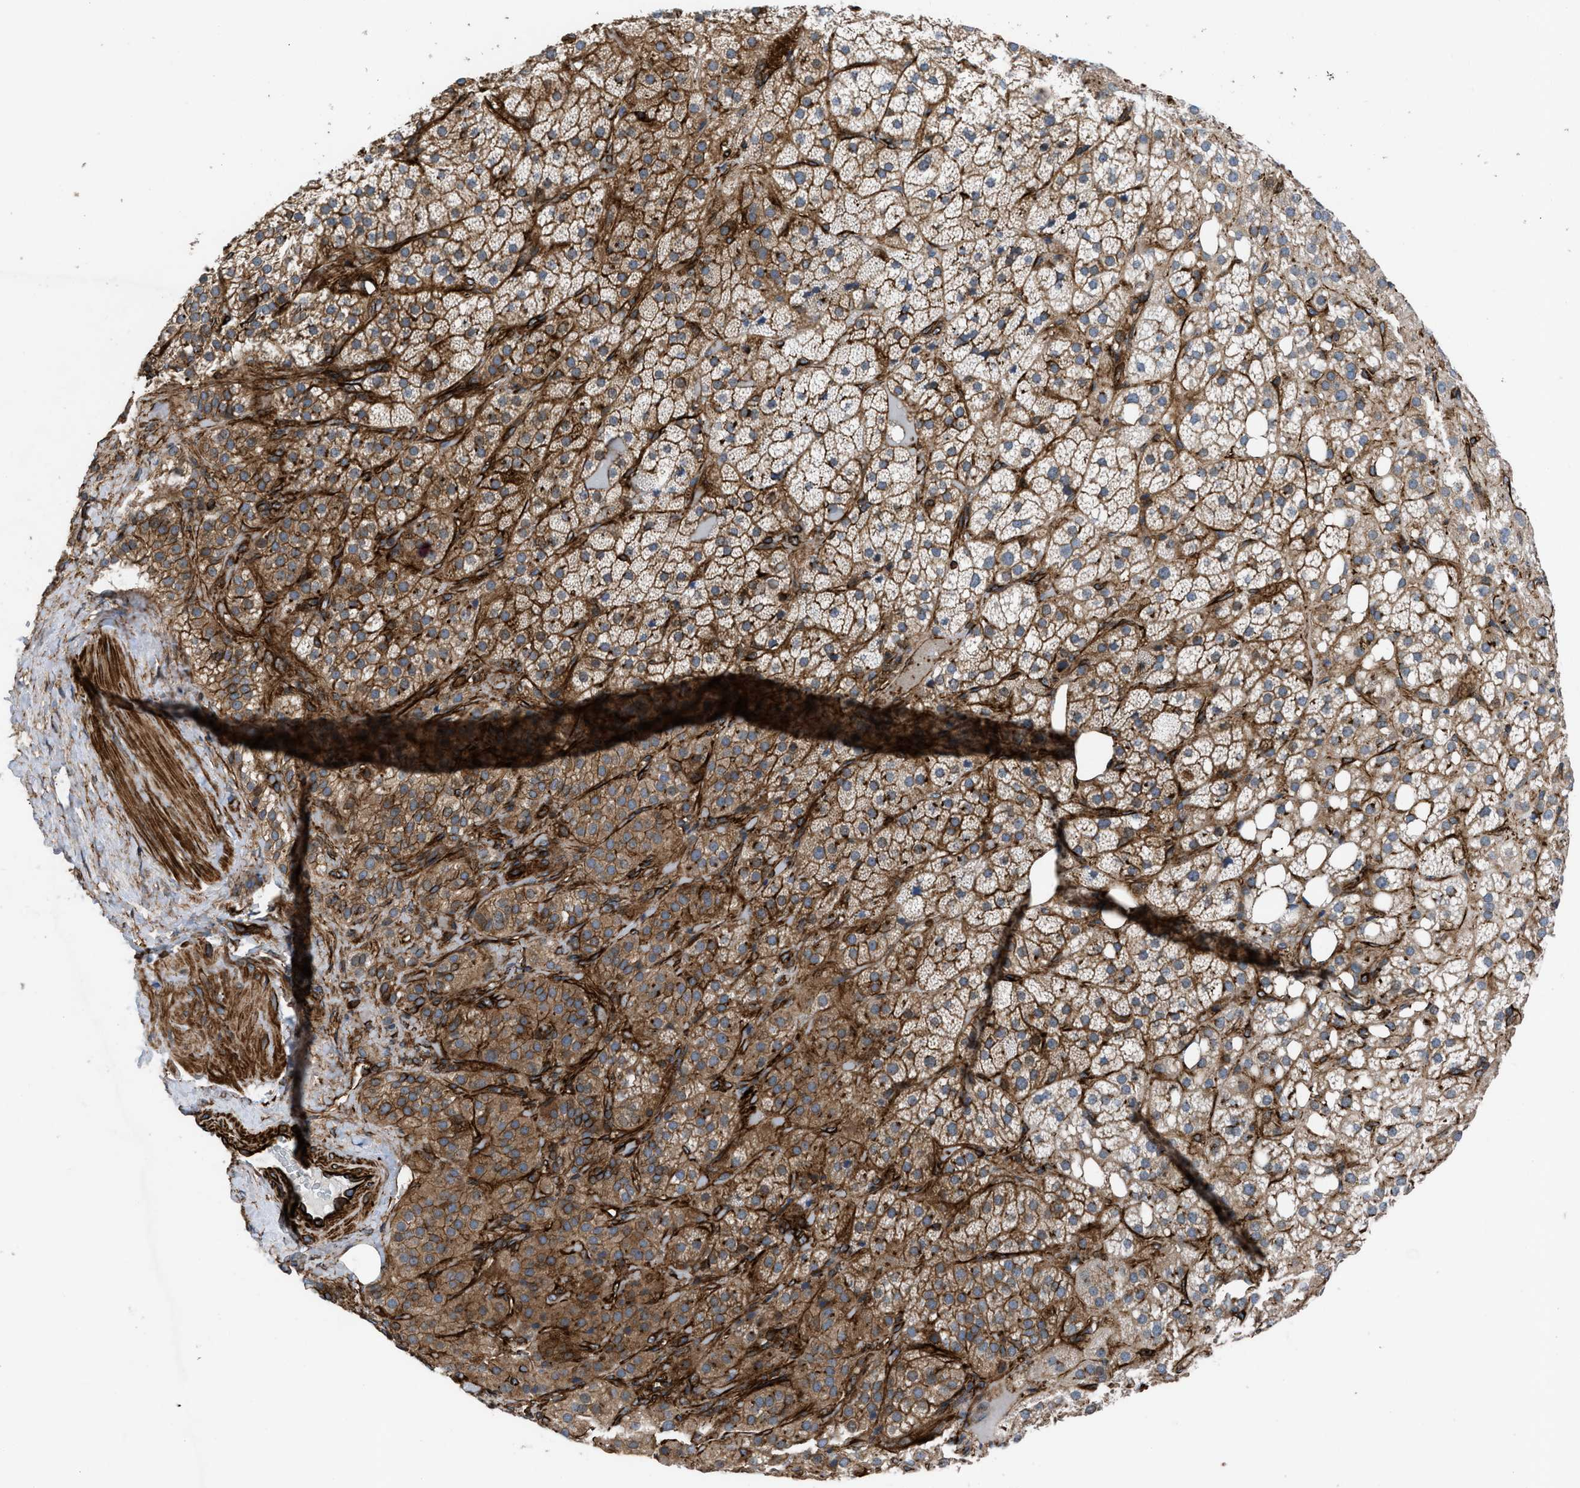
{"staining": {"intensity": "moderate", "quantity": ">75%", "location": "cytoplasmic/membranous"}, "tissue": "adrenal gland", "cell_type": "Glandular cells", "image_type": "normal", "snomed": [{"axis": "morphology", "description": "Normal tissue, NOS"}, {"axis": "topography", "description": "Adrenal gland"}], "caption": "The image exhibits immunohistochemical staining of normal adrenal gland. There is moderate cytoplasmic/membranous staining is present in approximately >75% of glandular cells.", "gene": "PTPRE", "patient": {"sex": "female", "age": 59}}